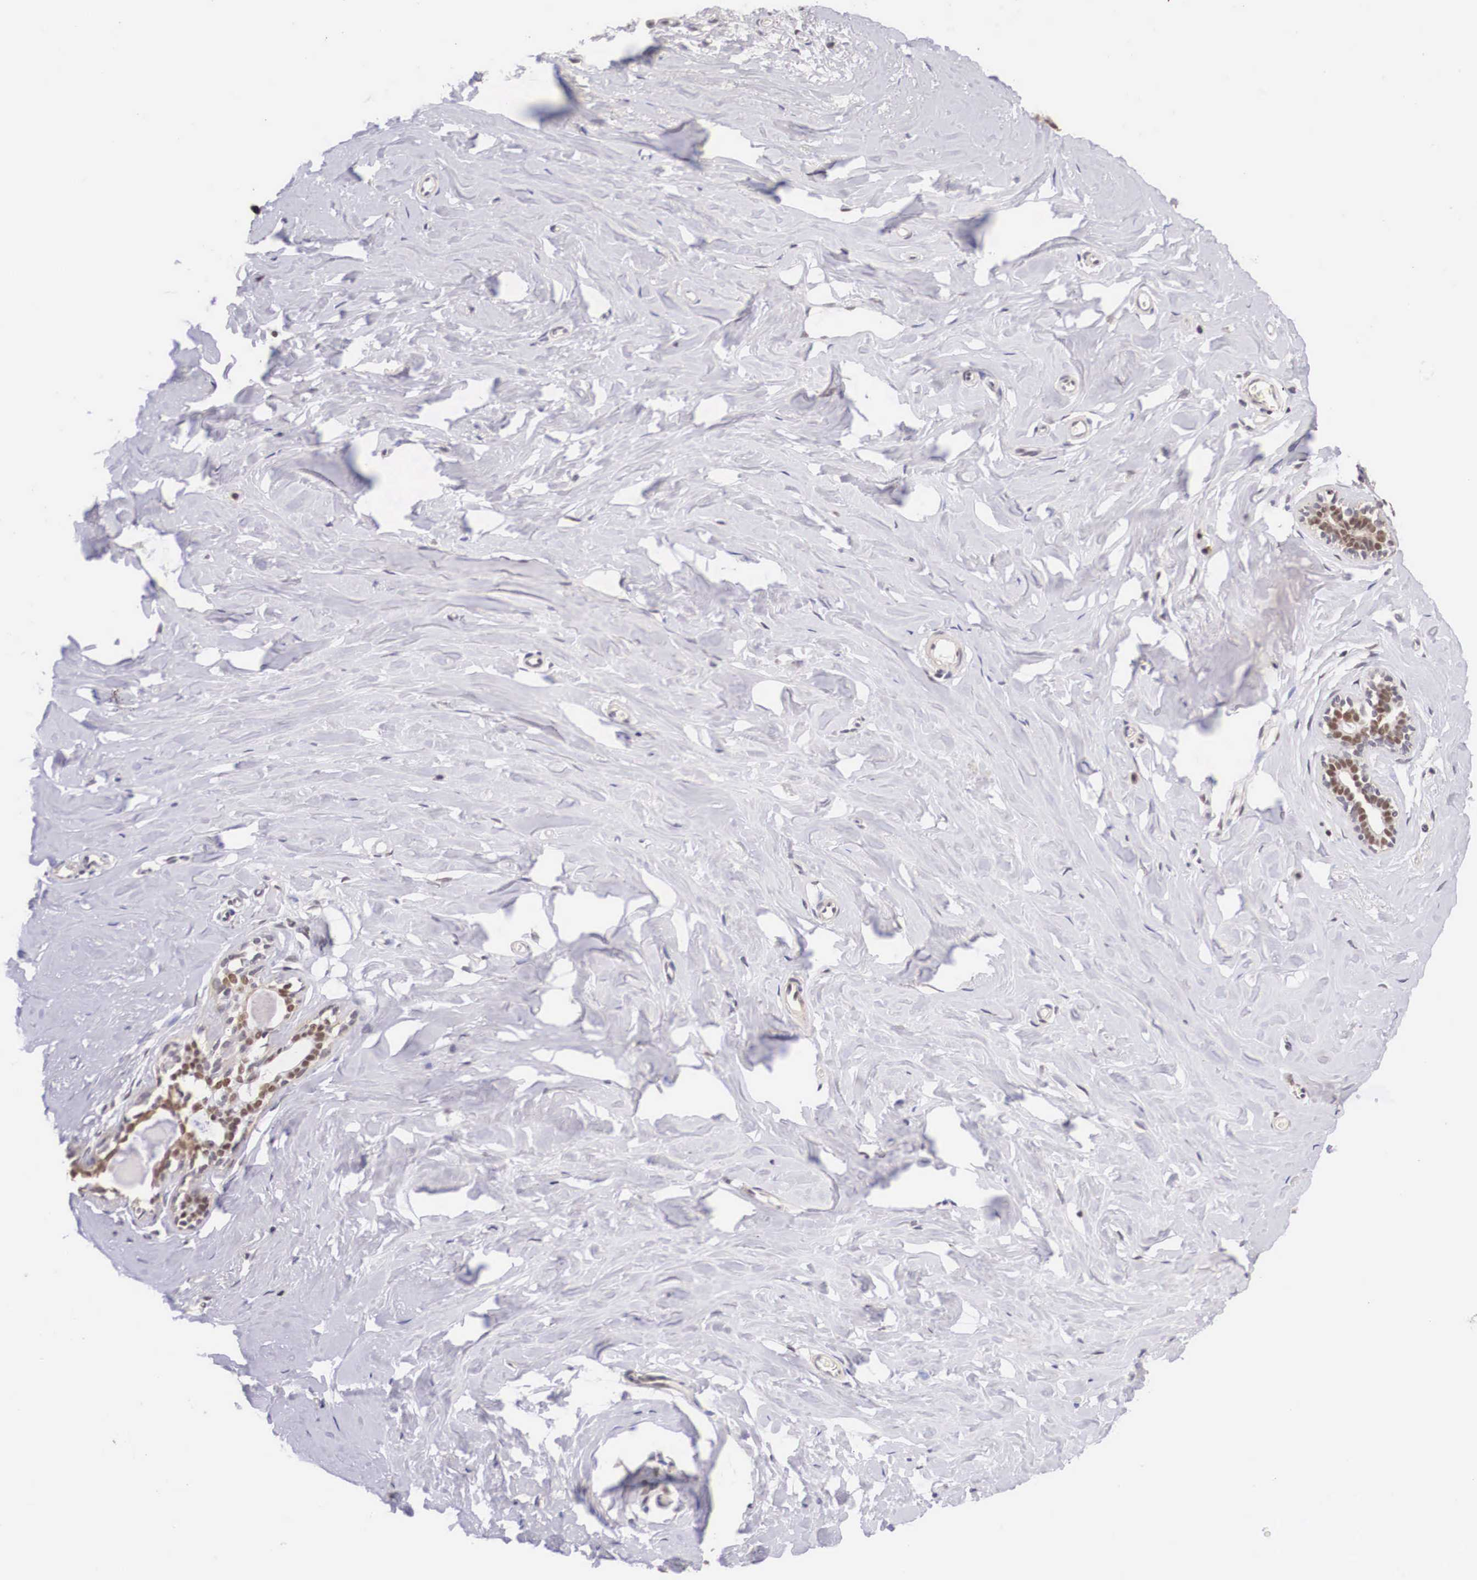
{"staining": {"intensity": "moderate", "quantity": ">75%", "location": "nuclear"}, "tissue": "breast", "cell_type": "Adipocytes", "image_type": "normal", "snomed": [{"axis": "morphology", "description": "Normal tissue, NOS"}, {"axis": "topography", "description": "Breast"}], "caption": "Adipocytes display medium levels of moderate nuclear positivity in approximately >75% of cells in normal human breast.", "gene": "ZNF275", "patient": {"sex": "female", "age": 45}}